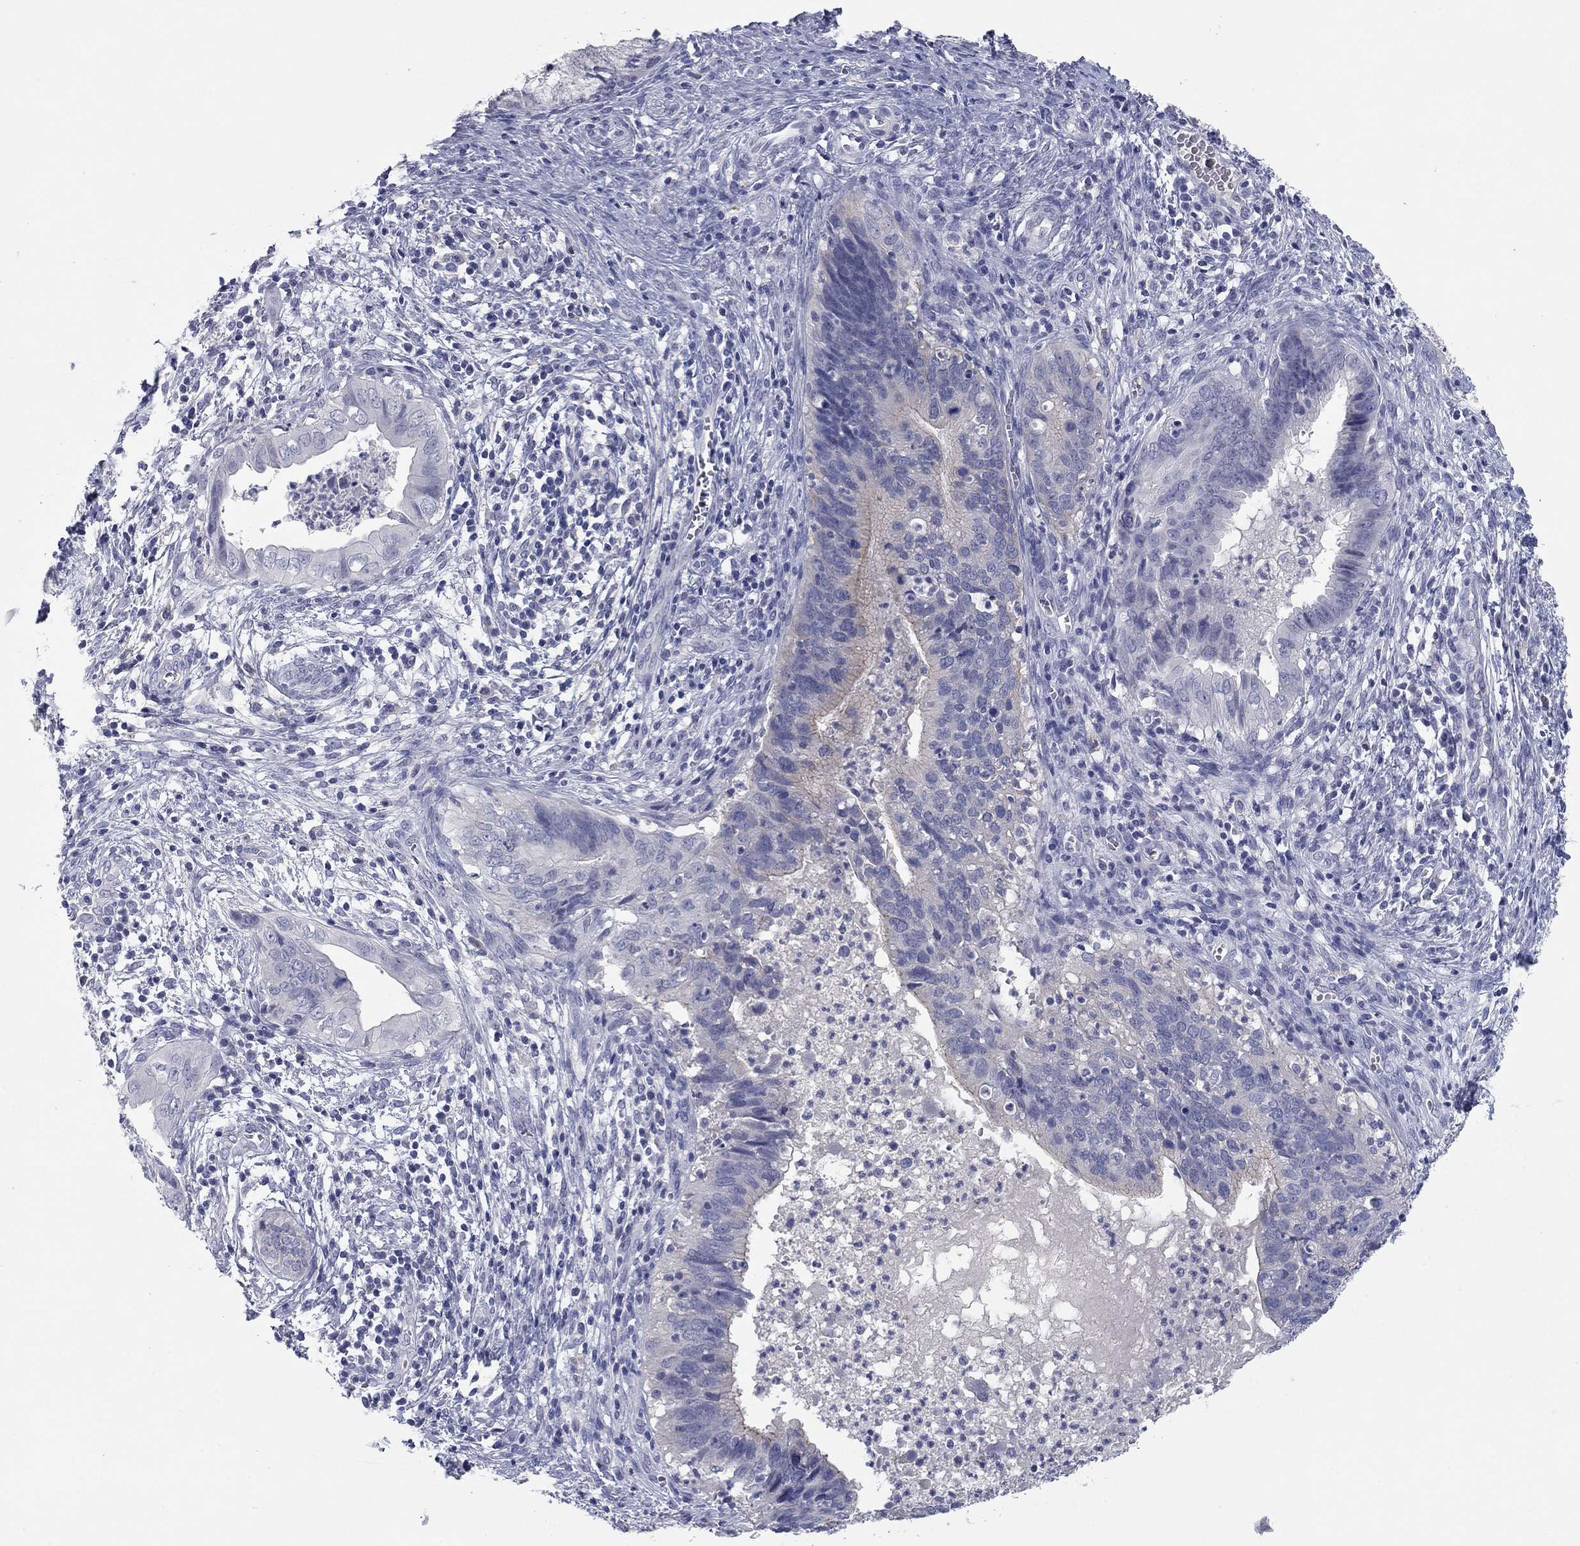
{"staining": {"intensity": "negative", "quantity": "none", "location": "none"}, "tissue": "cervical cancer", "cell_type": "Tumor cells", "image_type": "cancer", "snomed": [{"axis": "morphology", "description": "Adenocarcinoma, NOS"}, {"axis": "topography", "description": "Cervix"}], "caption": "DAB immunohistochemical staining of cervical cancer (adenocarcinoma) displays no significant expression in tumor cells.", "gene": "CNTNAP4", "patient": {"sex": "female", "age": 42}}